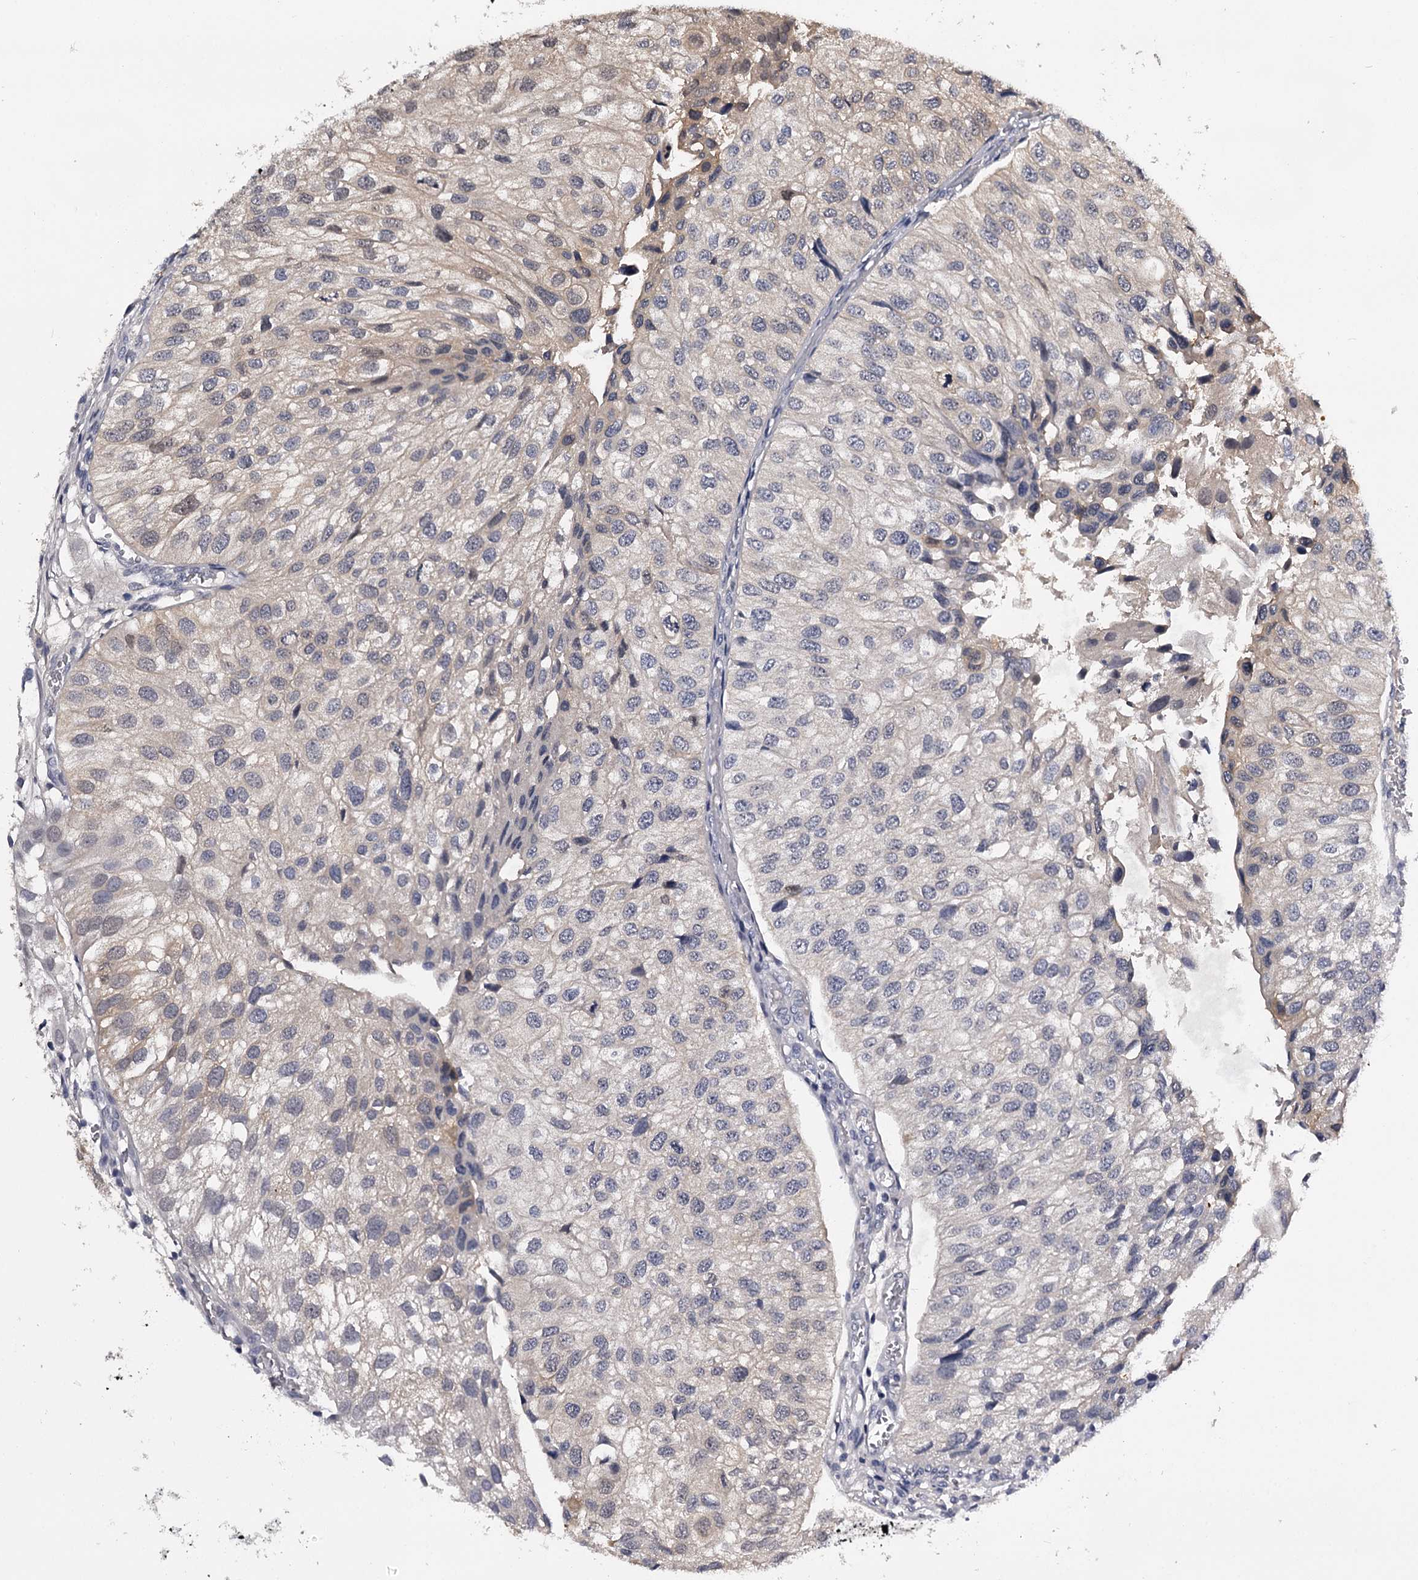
{"staining": {"intensity": "negative", "quantity": "none", "location": "none"}, "tissue": "urothelial cancer", "cell_type": "Tumor cells", "image_type": "cancer", "snomed": [{"axis": "morphology", "description": "Urothelial carcinoma, Low grade"}, {"axis": "topography", "description": "Urinary bladder"}], "caption": "Protein analysis of urothelial cancer displays no significant staining in tumor cells.", "gene": "GSTO1", "patient": {"sex": "female", "age": 89}}